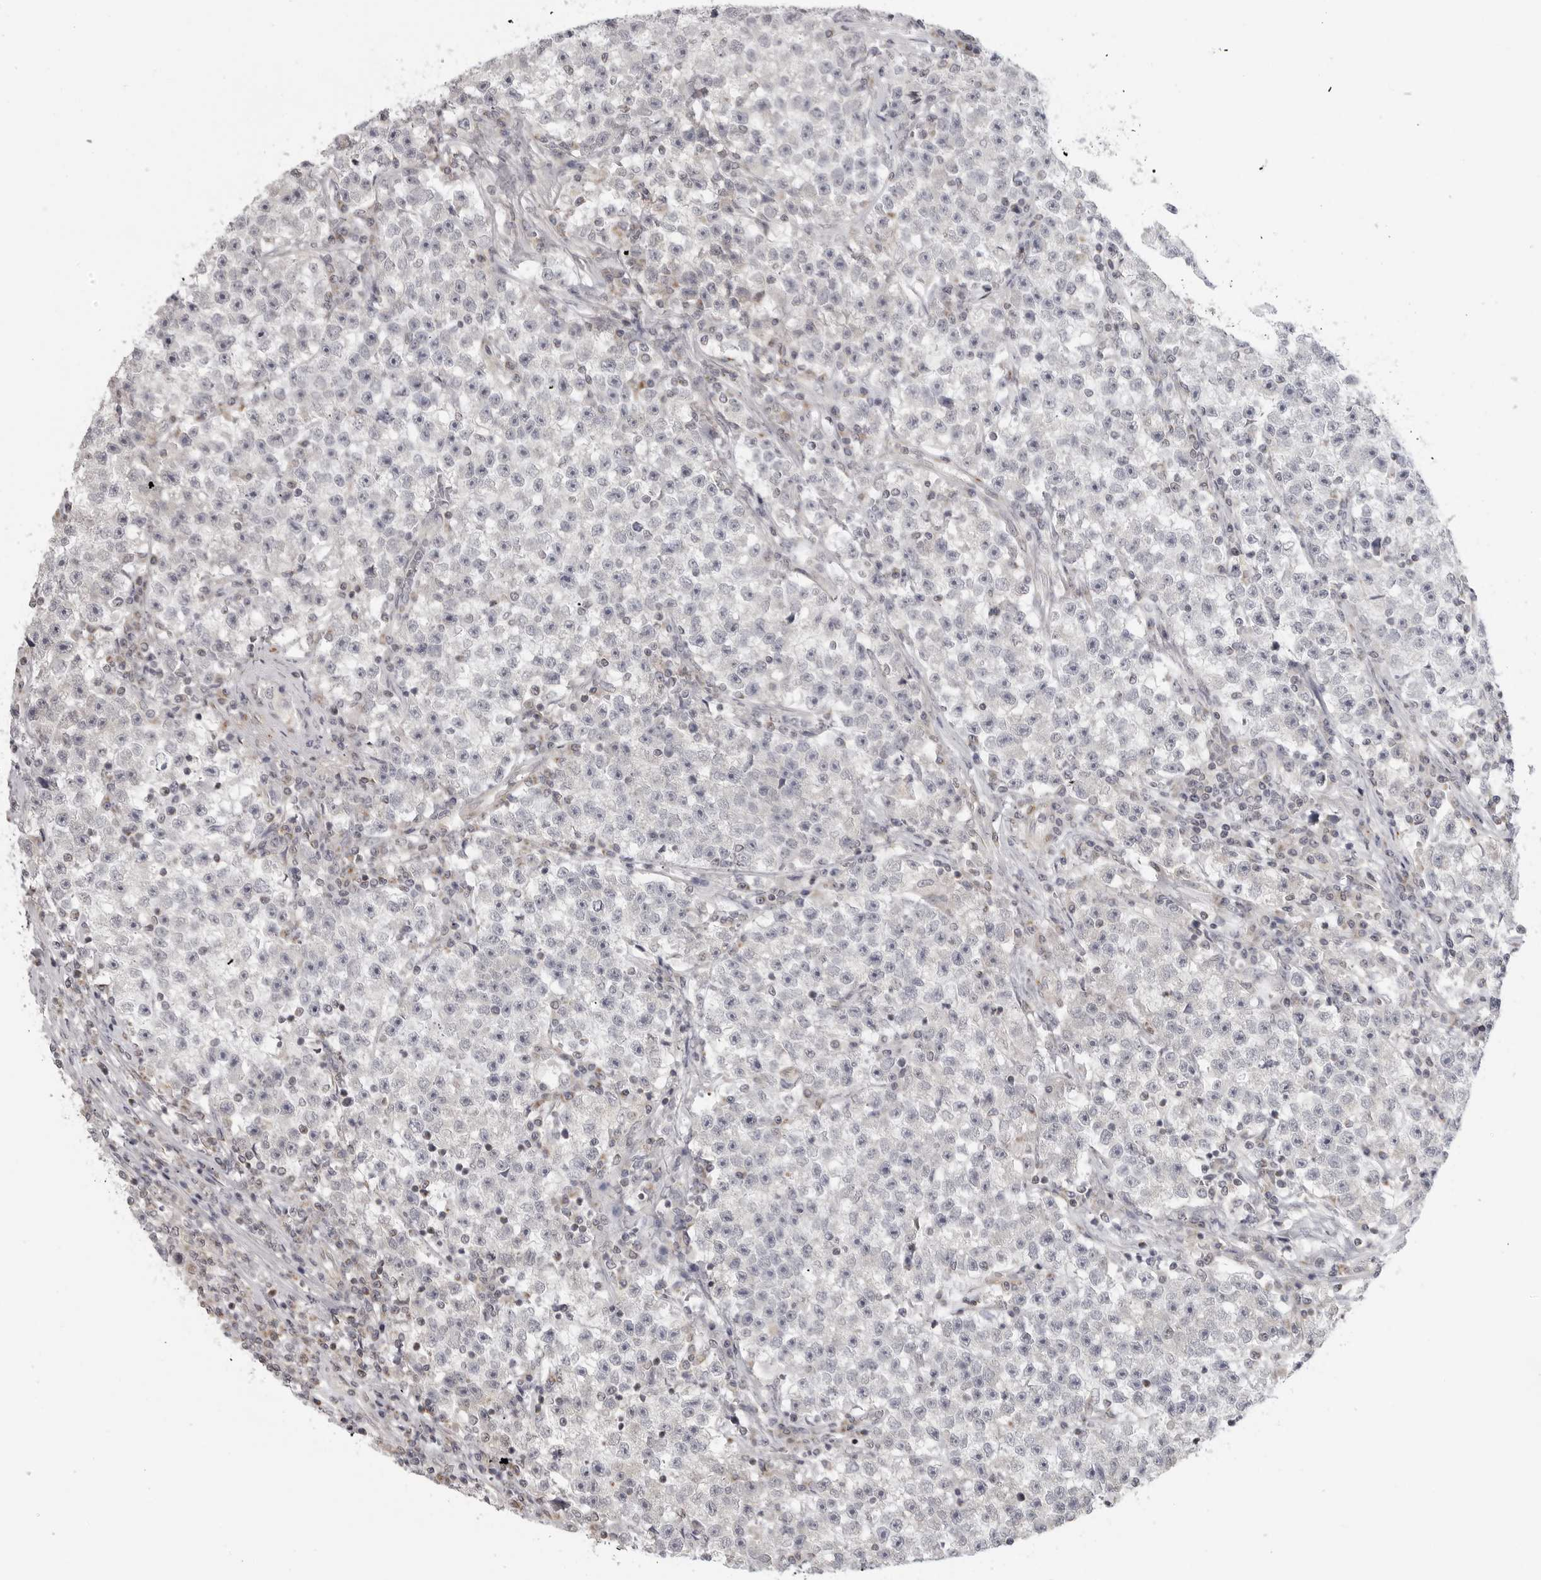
{"staining": {"intensity": "negative", "quantity": "none", "location": "none"}, "tissue": "testis cancer", "cell_type": "Tumor cells", "image_type": "cancer", "snomed": [{"axis": "morphology", "description": "Seminoma, NOS"}, {"axis": "topography", "description": "Testis"}], "caption": "Seminoma (testis) stained for a protein using immunohistochemistry demonstrates no positivity tumor cells.", "gene": "MAP7D1", "patient": {"sex": "male", "age": 22}}